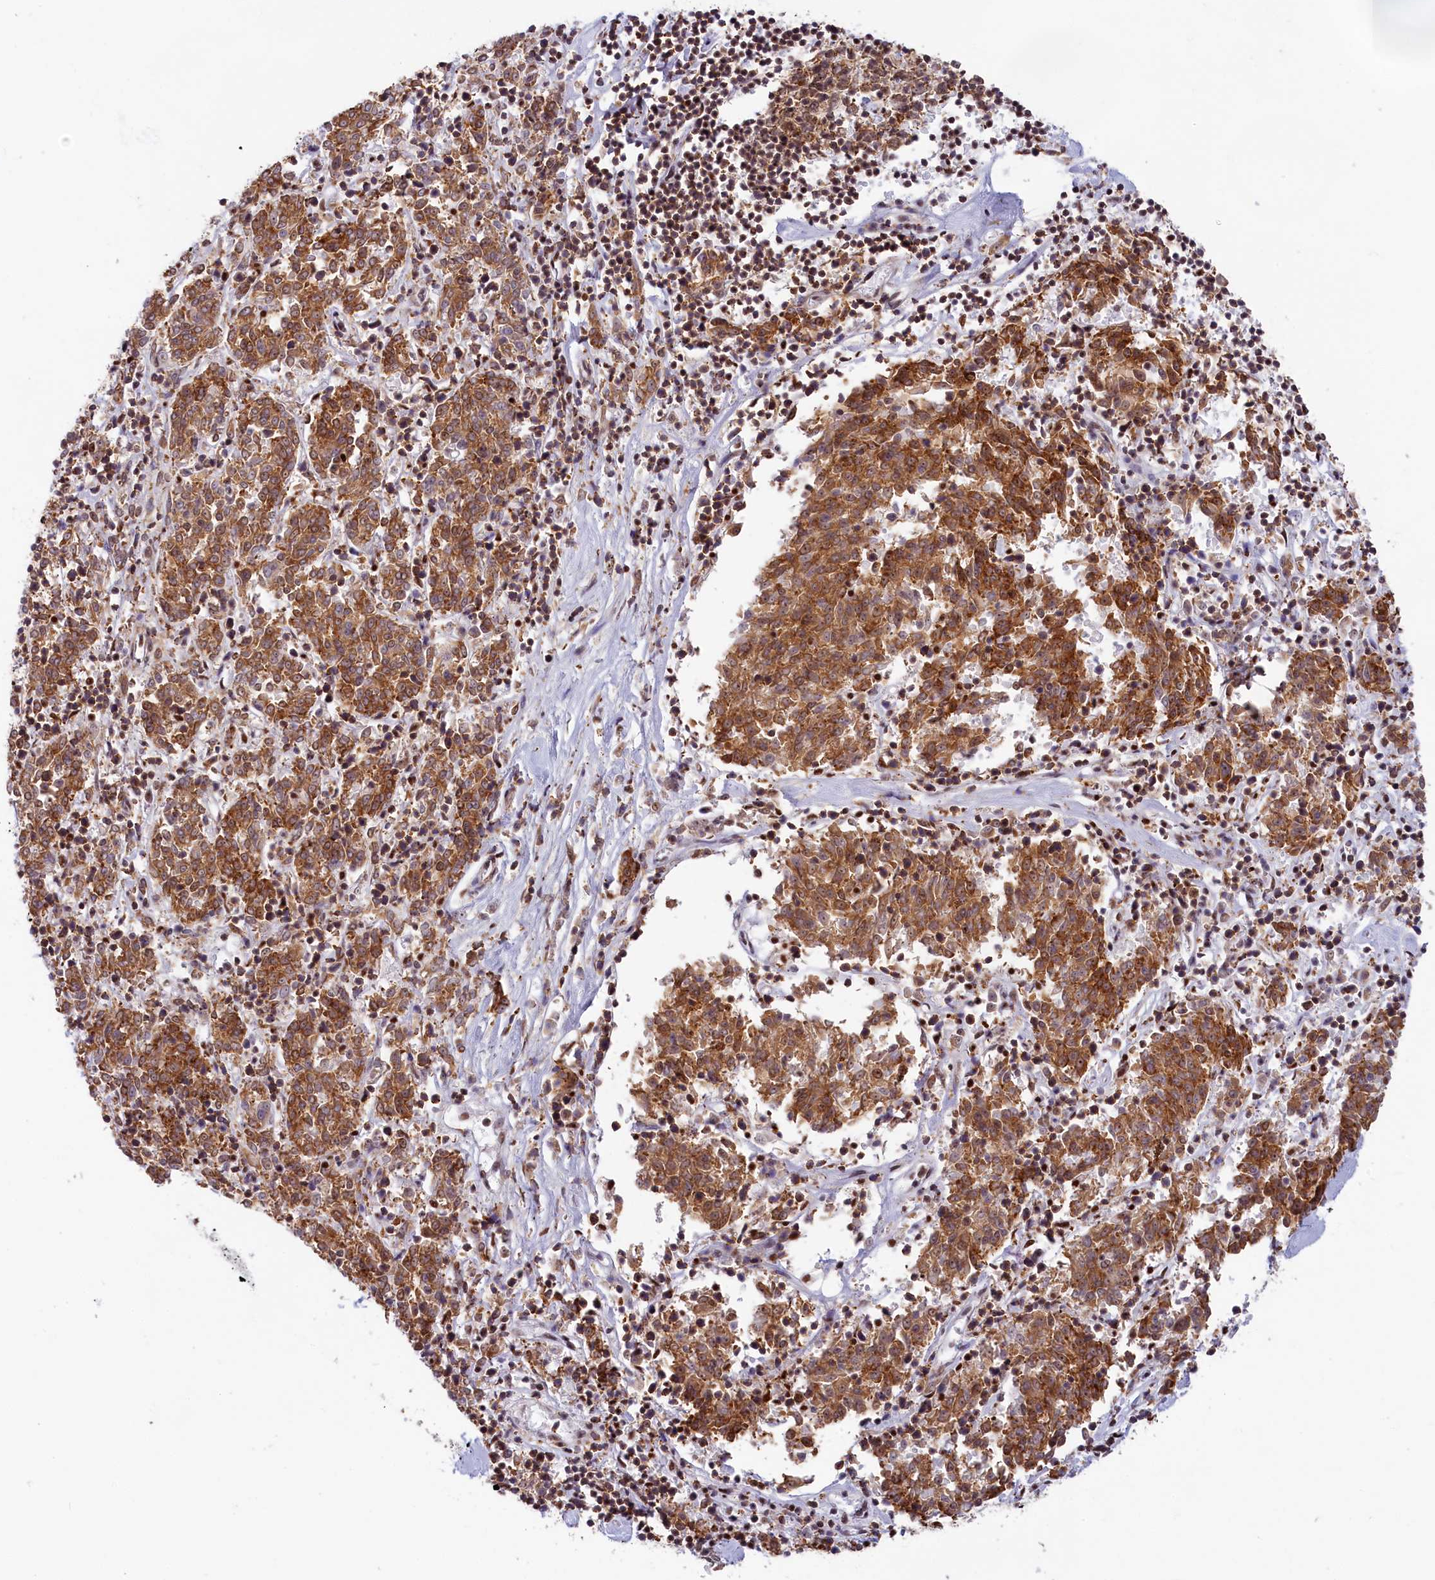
{"staining": {"intensity": "moderate", "quantity": ">75%", "location": "cytoplasmic/membranous,nuclear"}, "tissue": "melanoma", "cell_type": "Tumor cells", "image_type": "cancer", "snomed": [{"axis": "morphology", "description": "Malignant melanoma, NOS"}, {"axis": "topography", "description": "Skin"}], "caption": "Immunohistochemistry of human malignant melanoma shows medium levels of moderate cytoplasmic/membranous and nuclear staining in about >75% of tumor cells.", "gene": "SNRNP70", "patient": {"sex": "female", "age": 72}}